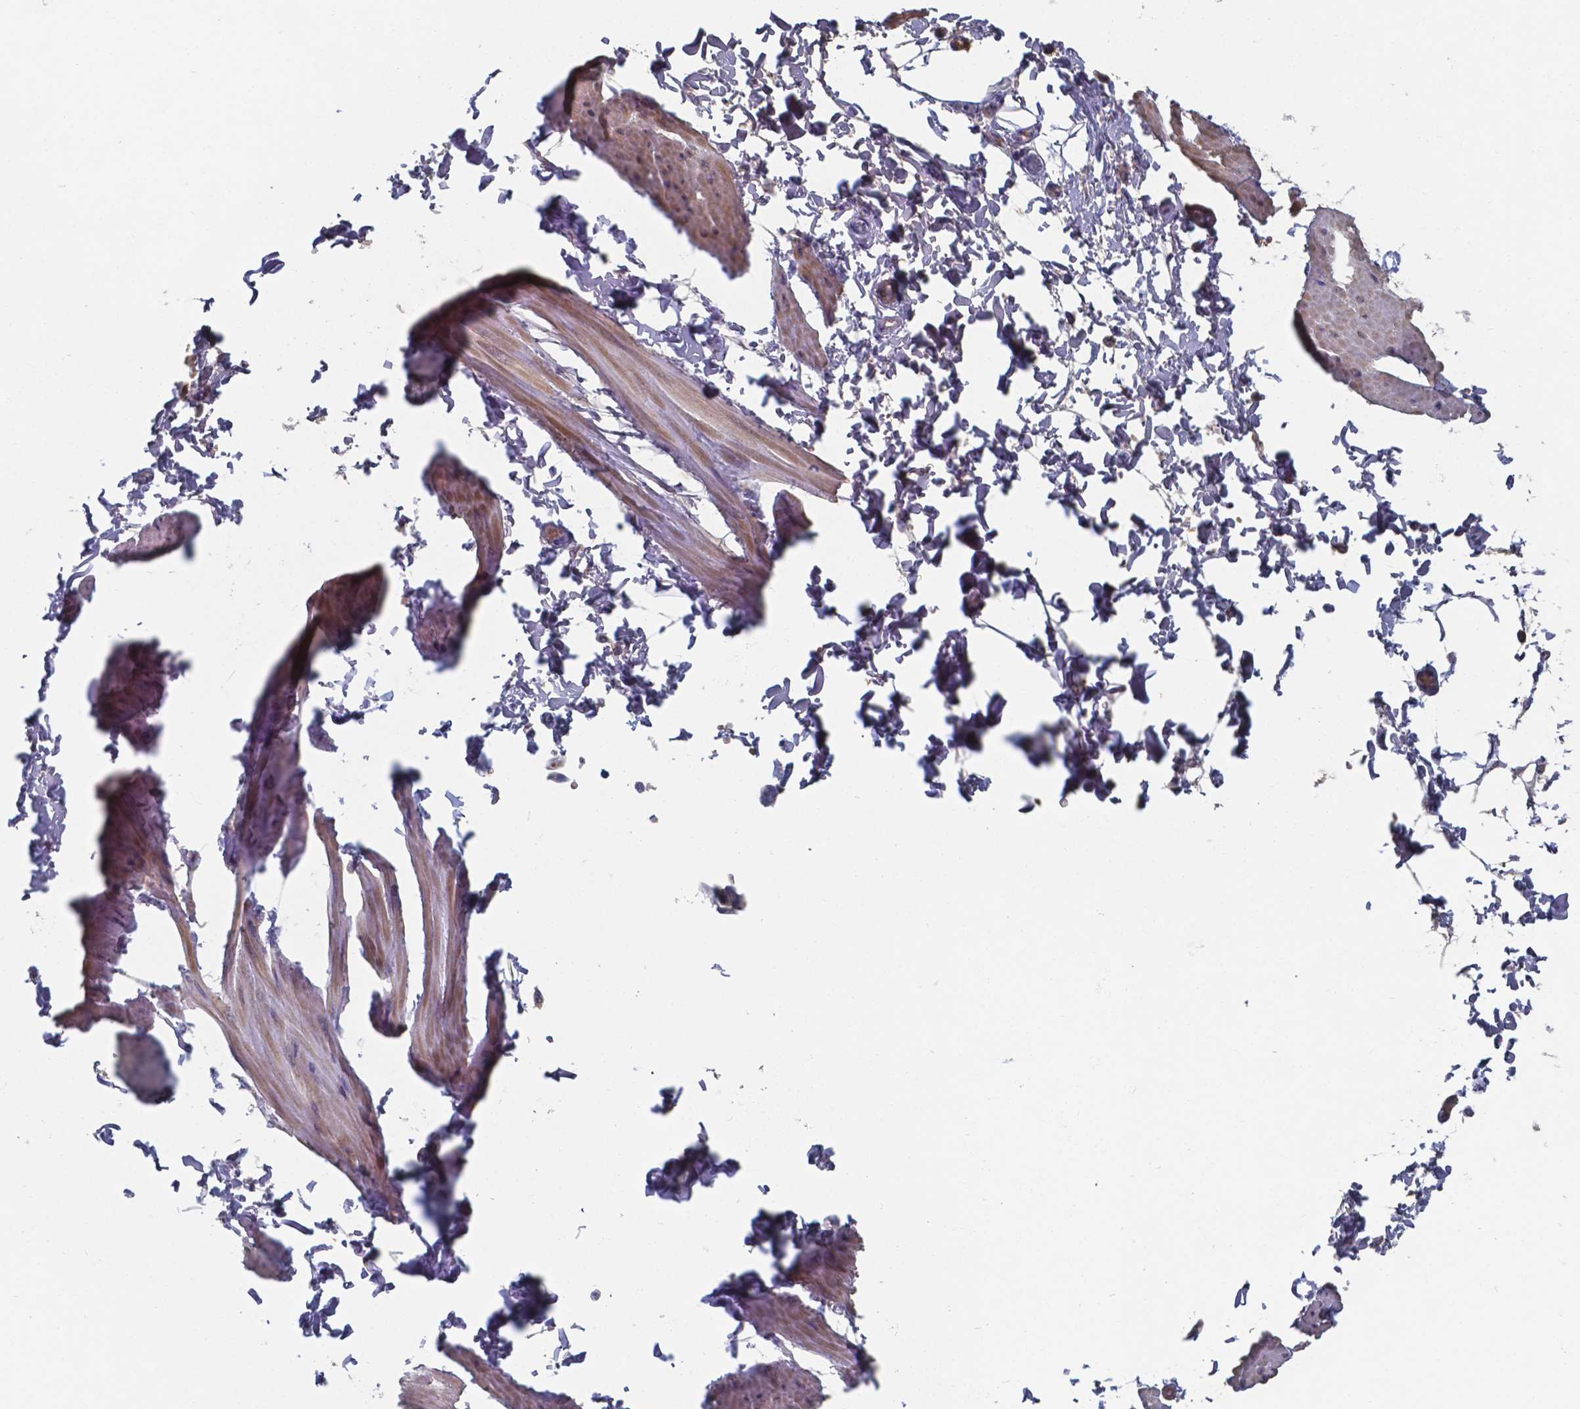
{"staining": {"intensity": "negative", "quantity": "none", "location": "none"}, "tissue": "adipose tissue", "cell_type": "Adipocytes", "image_type": "normal", "snomed": [{"axis": "morphology", "description": "Normal tissue, NOS"}, {"axis": "topography", "description": "Smooth muscle"}, {"axis": "topography", "description": "Peripheral nerve tissue"}], "caption": "DAB (3,3'-diaminobenzidine) immunohistochemical staining of normal human adipose tissue demonstrates no significant expression in adipocytes. (DAB immunohistochemistry, high magnification).", "gene": "BTBD17", "patient": {"sex": "male", "age": 58}}